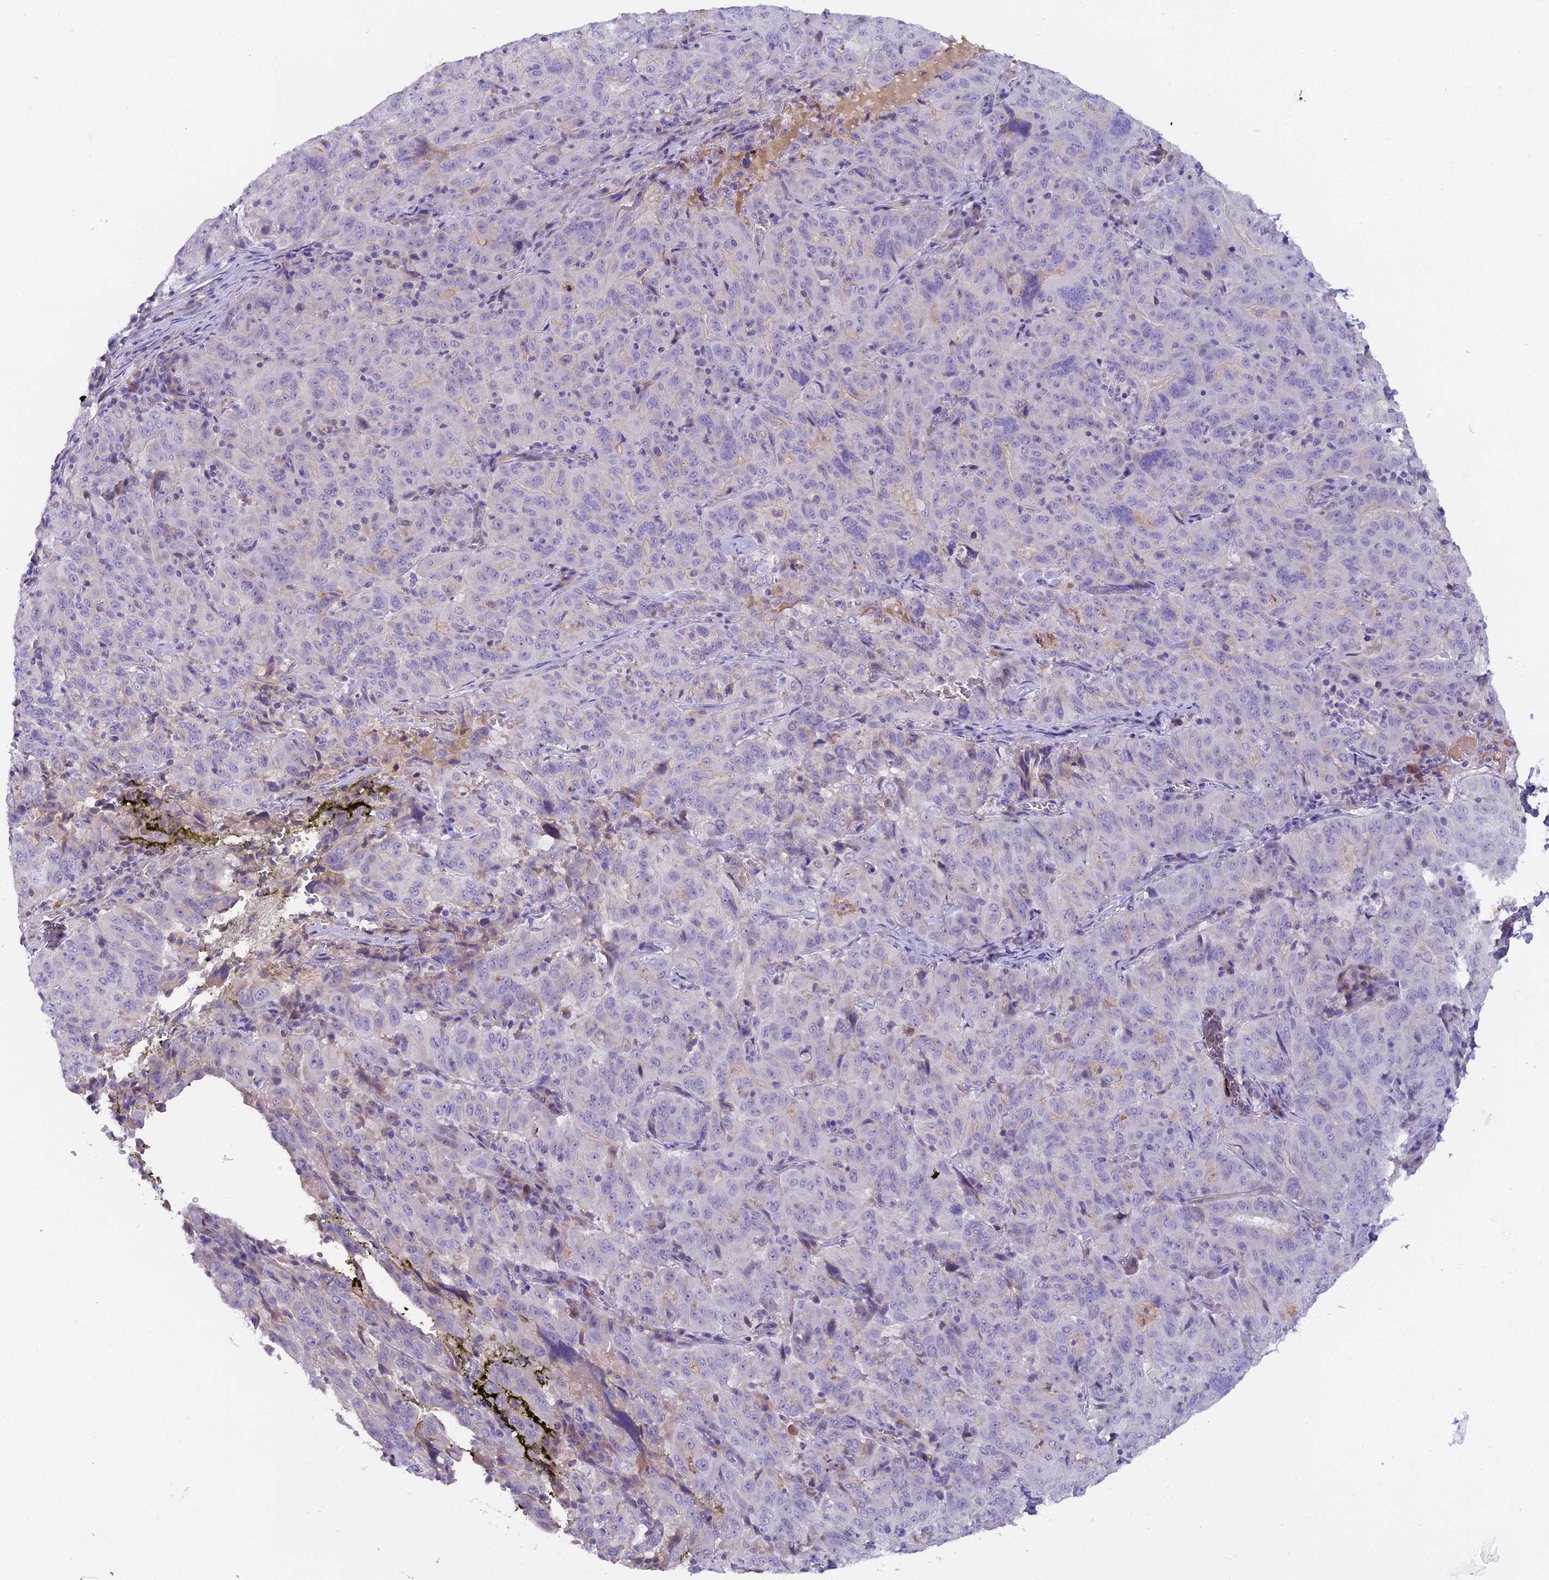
{"staining": {"intensity": "negative", "quantity": "none", "location": "none"}, "tissue": "pancreatic cancer", "cell_type": "Tumor cells", "image_type": "cancer", "snomed": [{"axis": "morphology", "description": "Adenocarcinoma, NOS"}, {"axis": "topography", "description": "Pancreas"}], "caption": "DAB immunohistochemical staining of adenocarcinoma (pancreatic) demonstrates no significant expression in tumor cells.", "gene": "CCDC32", "patient": {"sex": "male", "age": 63}}